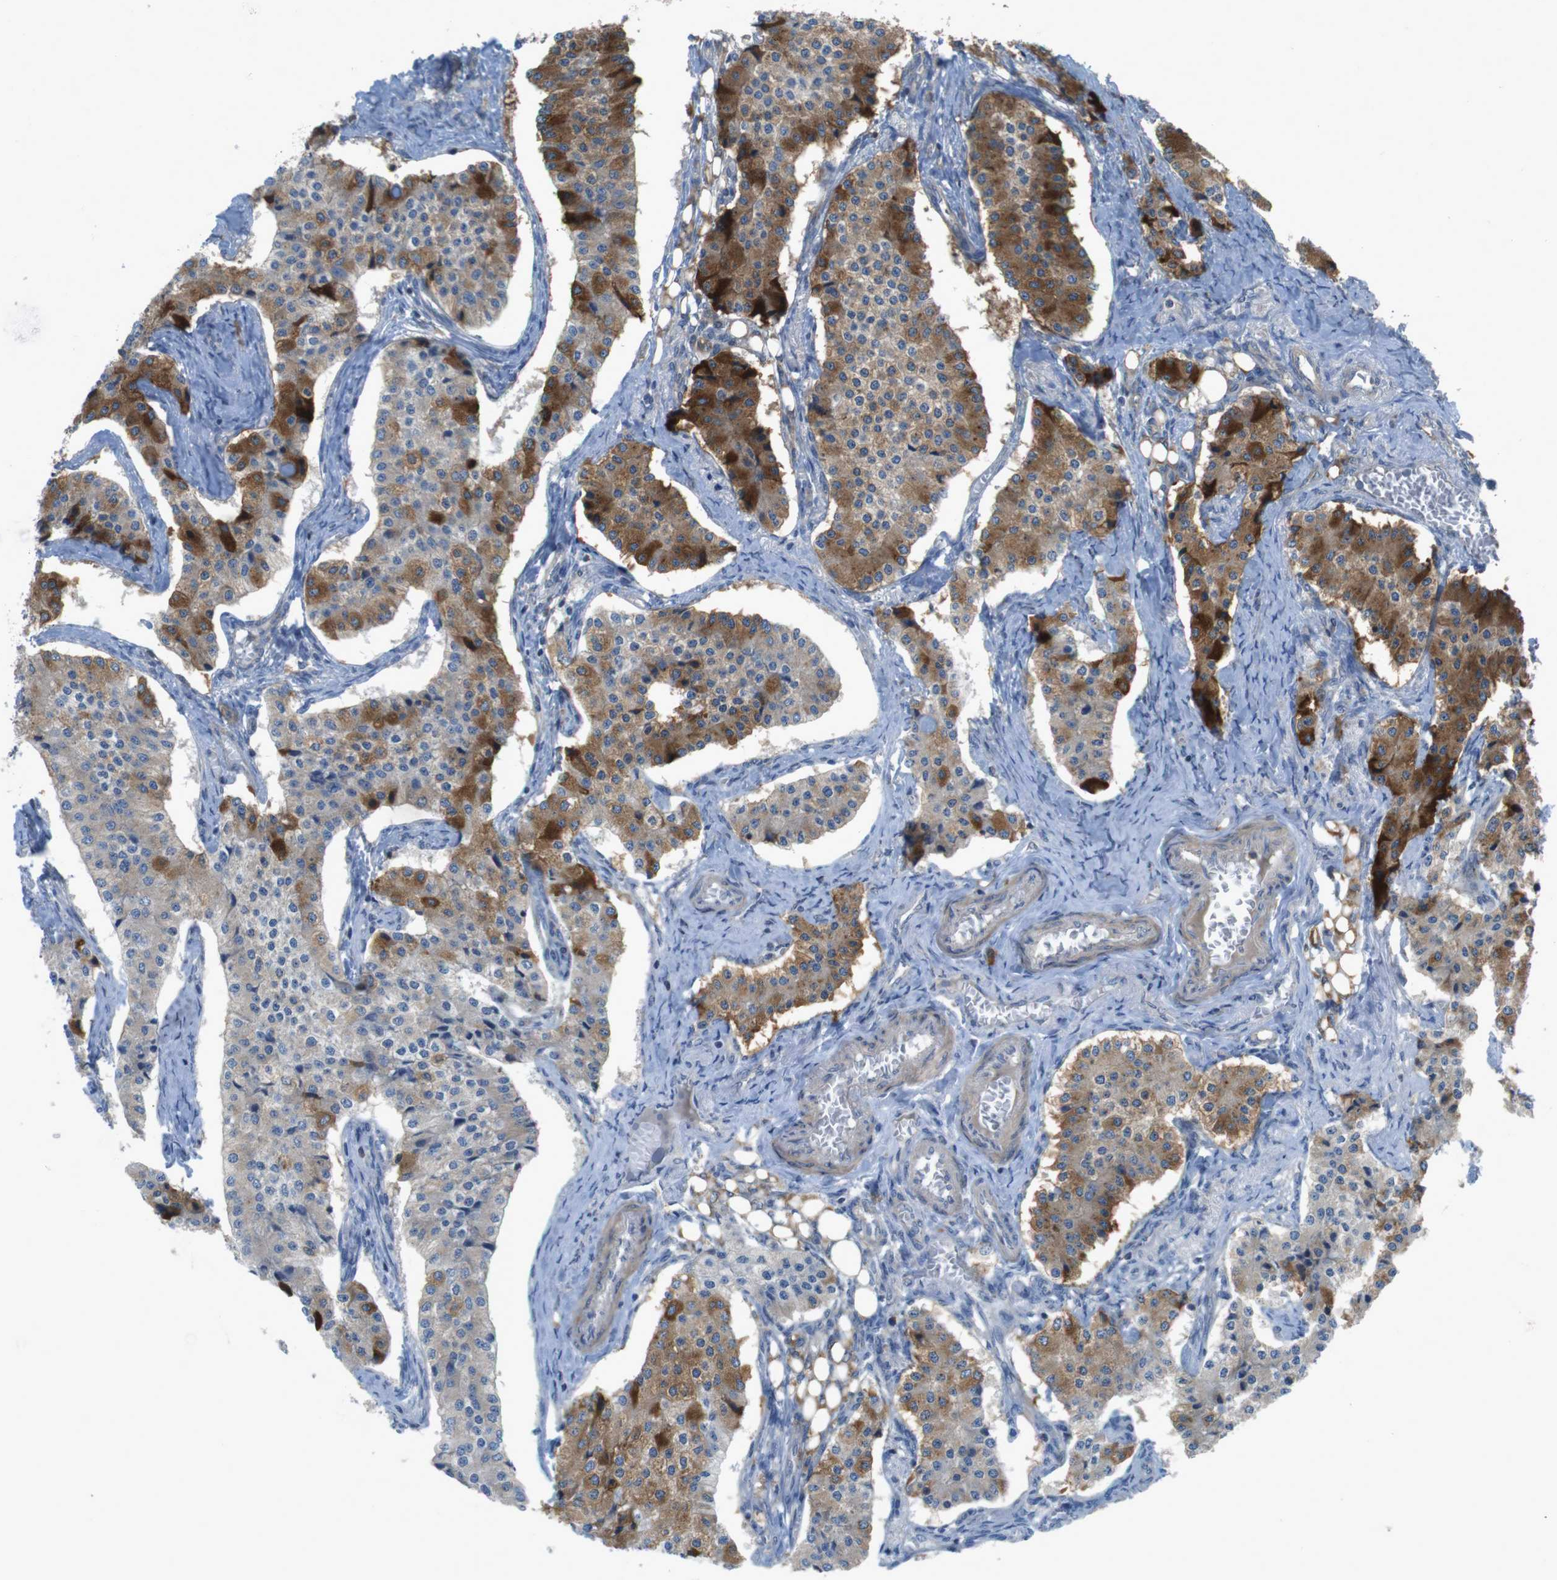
{"staining": {"intensity": "moderate", "quantity": ">75%", "location": "cytoplasmic/membranous"}, "tissue": "carcinoid", "cell_type": "Tumor cells", "image_type": "cancer", "snomed": [{"axis": "morphology", "description": "Carcinoid, malignant, NOS"}, {"axis": "topography", "description": "Colon"}], "caption": "Immunohistochemical staining of human carcinoid shows medium levels of moderate cytoplasmic/membranous positivity in about >75% of tumor cells. (Brightfield microscopy of DAB IHC at high magnification).", "gene": "MTHFD1", "patient": {"sex": "female", "age": 52}}